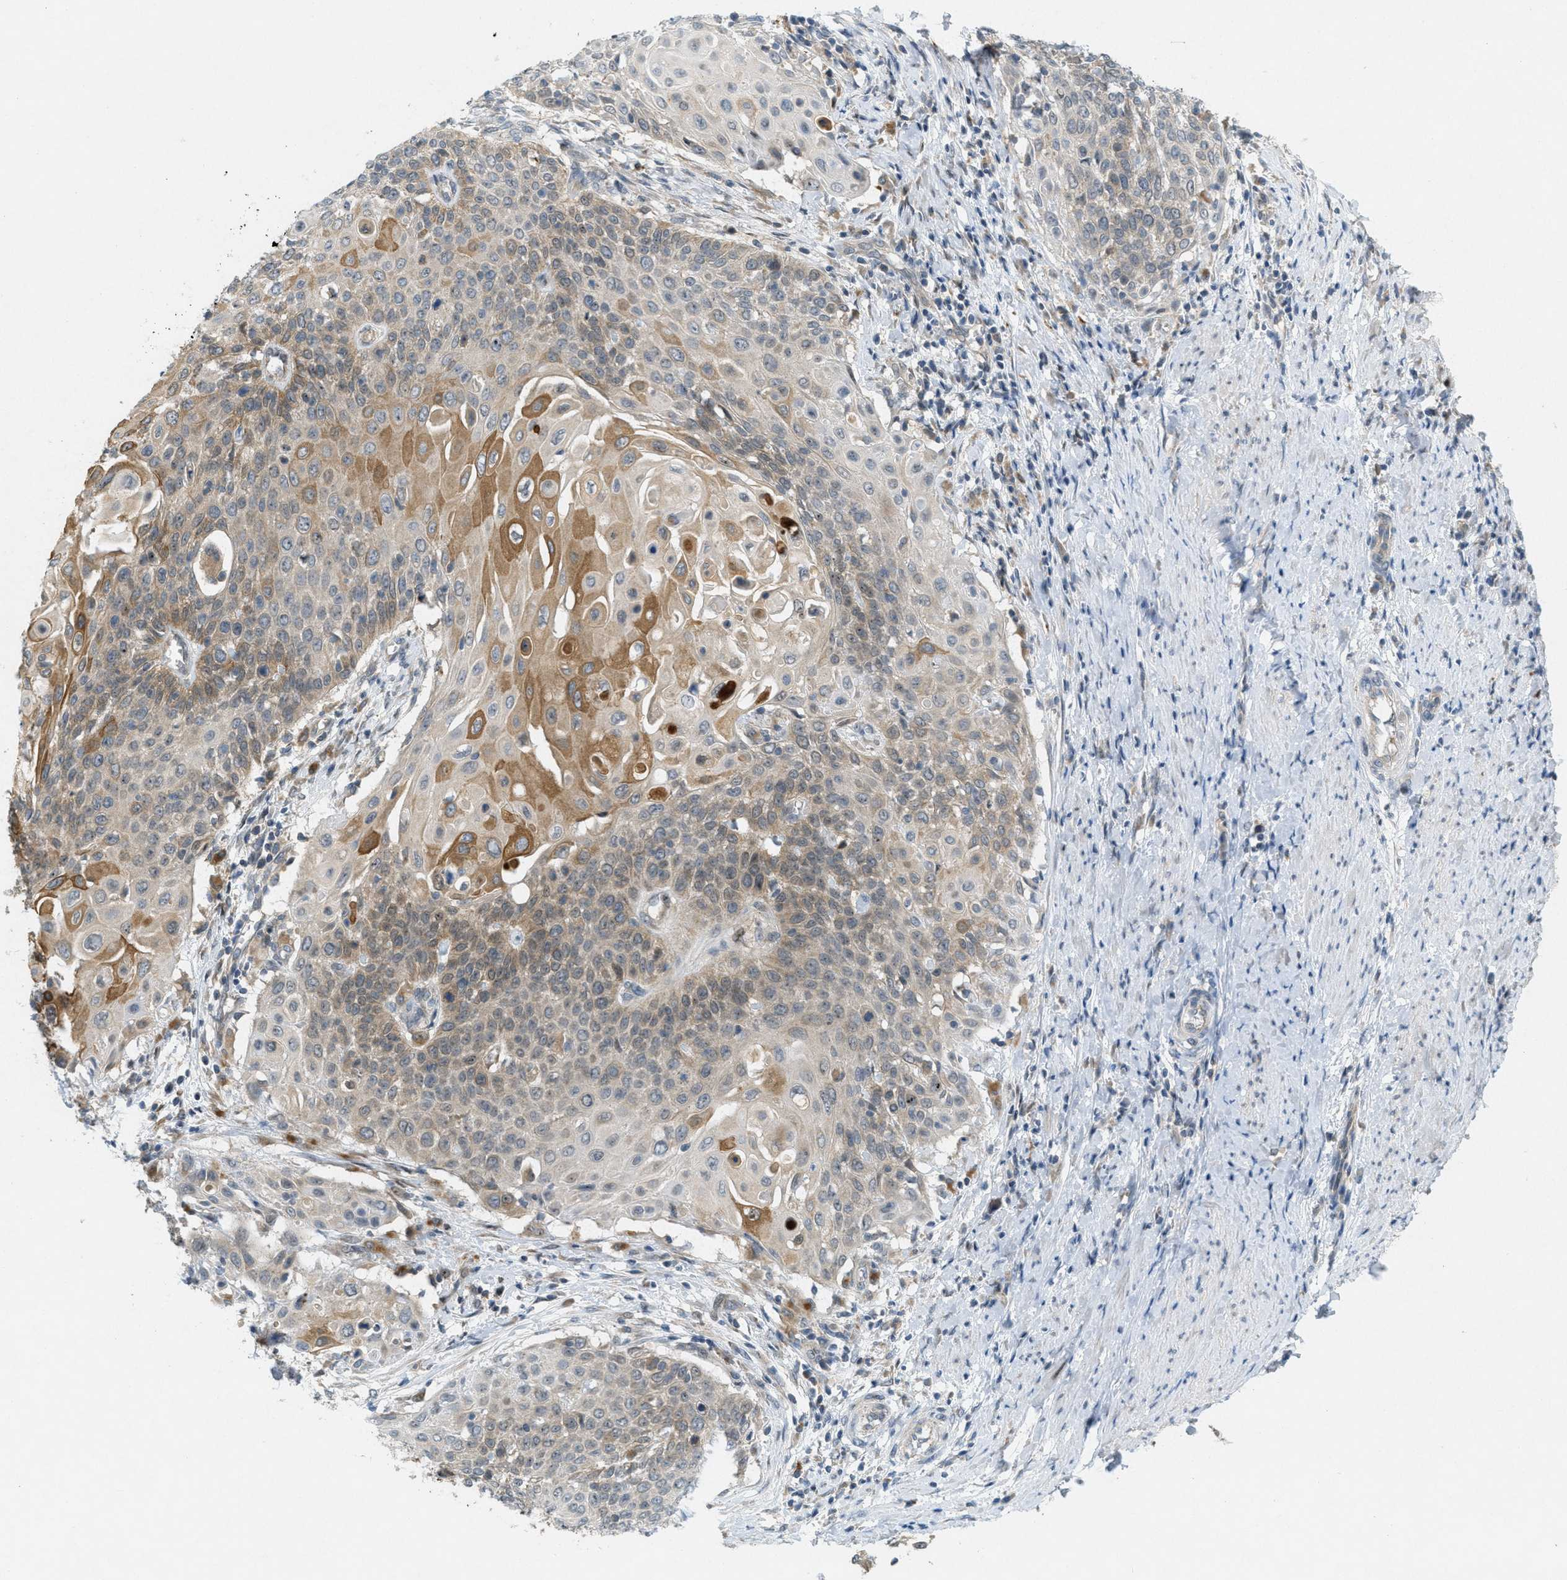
{"staining": {"intensity": "moderate", "quantity": "25%-75%", "location": "cytoplasmic/membranous"}, "tissue": "cervical cancer", "cell_type": "Tumor cells", "image_type": "cancer", "snomed": [{"axis": "morphology", "description": "Squamous cell carcinoma, NOS"}, {"axis": "topography", "description": "Cervix"}], "caption": "Cervical cancer was stained to show a protein in brown. There is medium levels of moderate cytoplasmic/membranous positivity in approximately 25%-75% of tumor cells.", "gene": "SIGMAR1", "patient": {"sex": "female", "age": 39}}